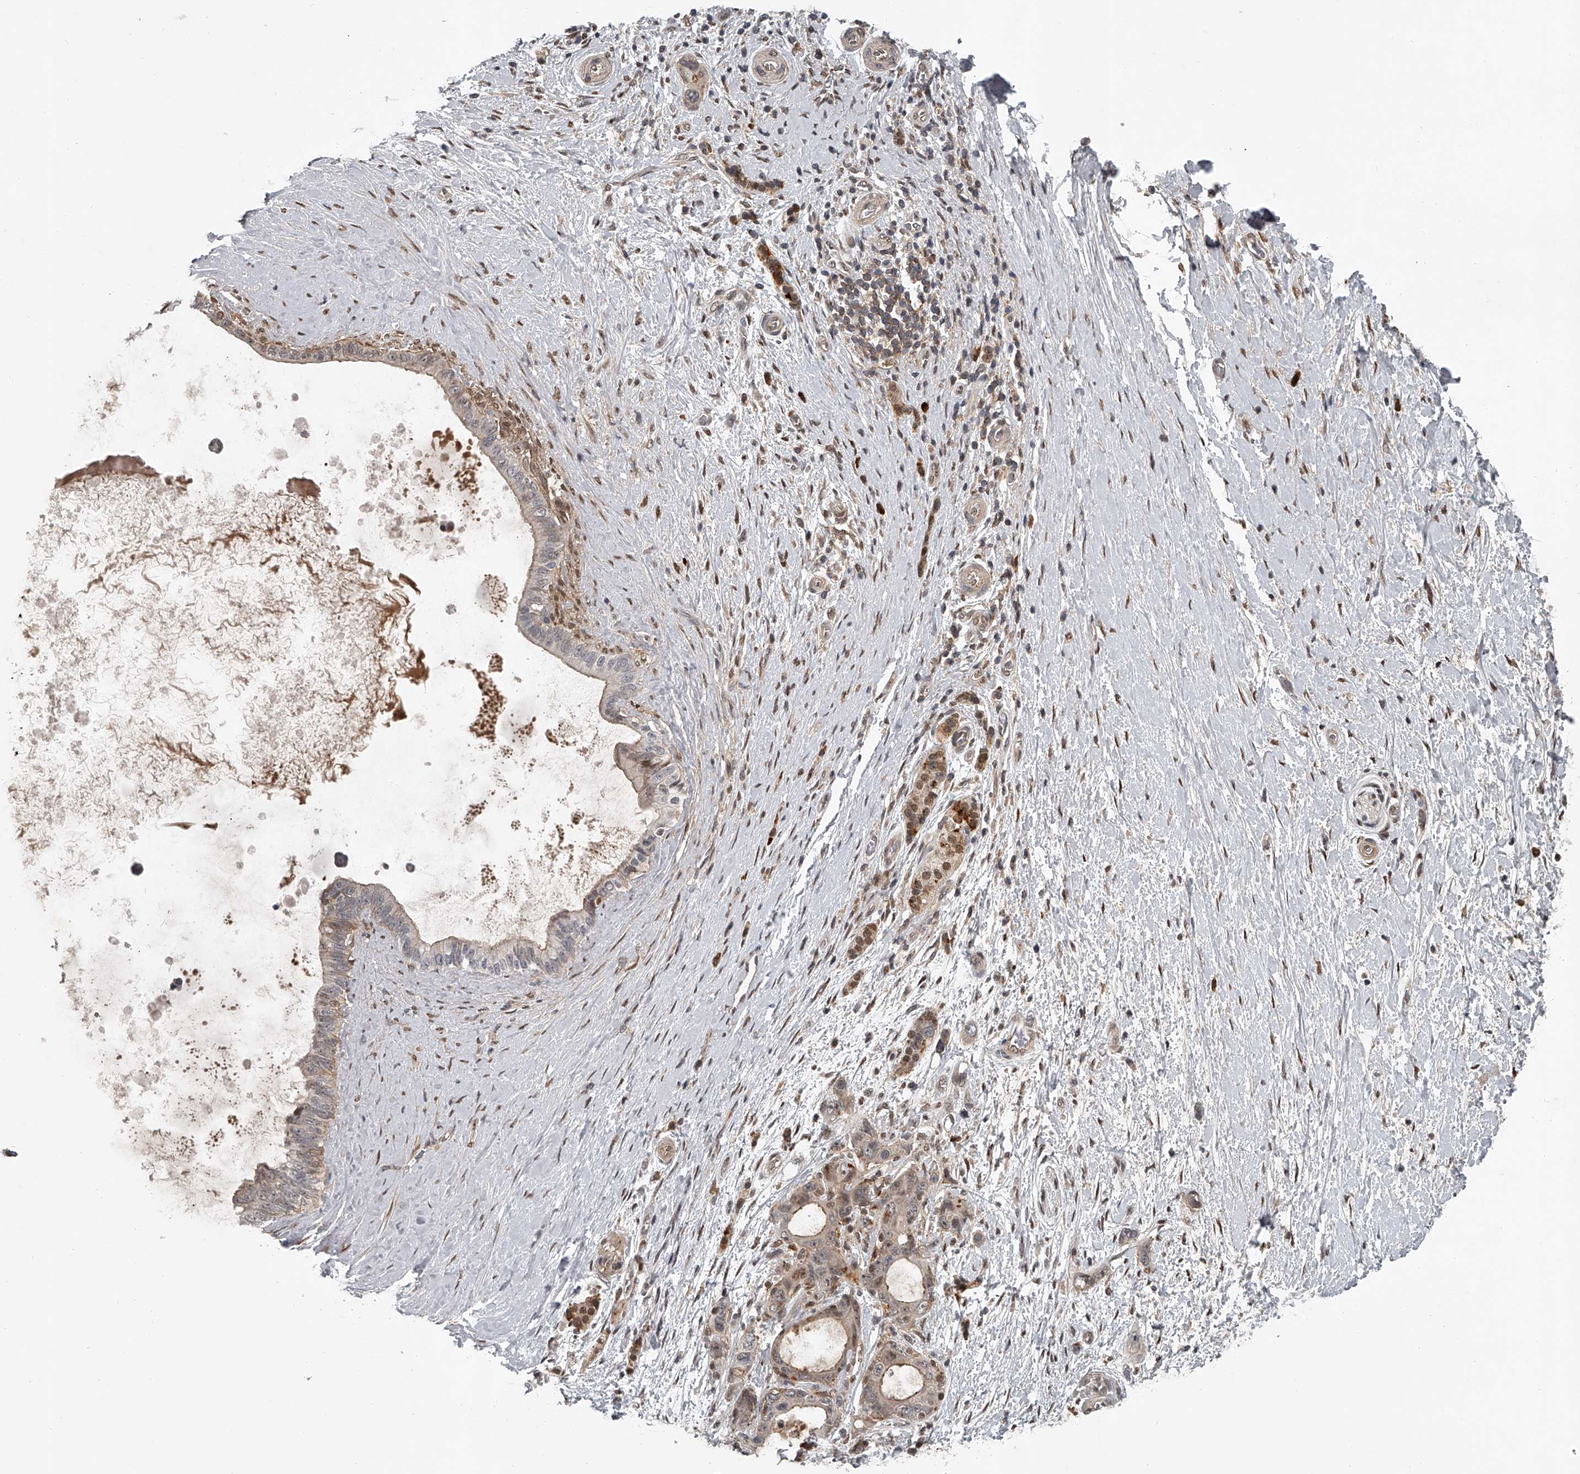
{"staining": {"intensity": "moderate", "quantity": "<25%", "location": "cytoplasmic/membranous,nuclear"}, "tissue": "pancreatic cancer", "cell_type": "Tumor cells", "image_type": "cancer", "snomed": [{"axis": "morphology", "description": "Adenocarcinoma, NOS"}, {"axis": "topography", "description": "Pancreas"}], "caption": "Pancreatic adenocarcinoma tissue displays moderate cytoplasmic/membranous and nuclear staining in approximately <25% of tumor cells", "gene": "PLEKHG1", "patient": {"sex": "female", "age": 72}}